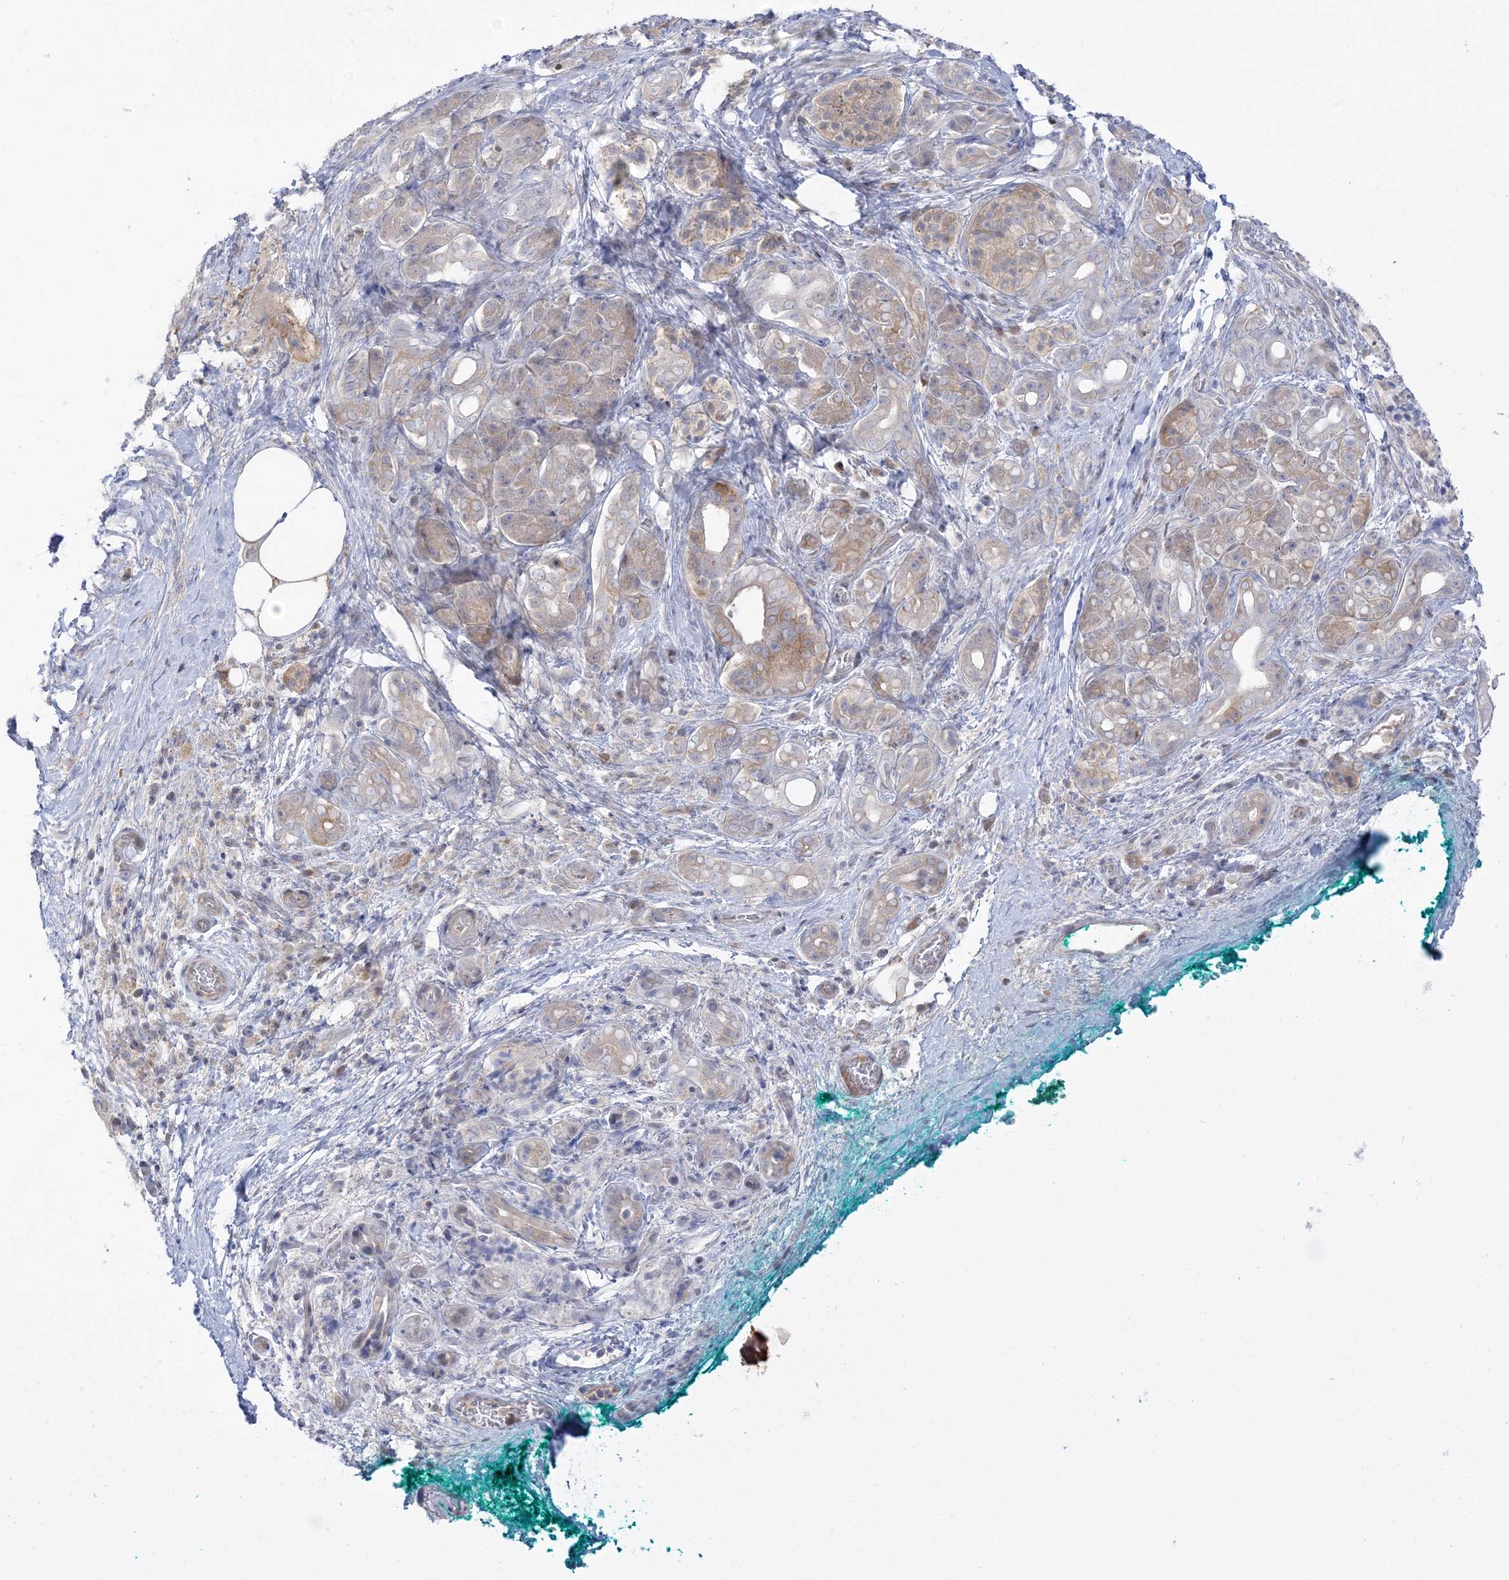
{"staining": {"intensity": "weak", "quantity": "<25%", "location": "cytoplasmic/membranous"}, "tissue": "pancreatic cancer", "cell_type": "Tumor cells", "image_type": "cancer", "snomed": [{"axis": "morphology", "description": "Adenocarcinoma, NOS"}, {"axis": "topography", "description": "Pancreas"}], "caption": "IHC of human adenocarcinoma (pancreatic) displays no staining in tumor cells. The staining was performed using DAB to visualize the protein expression in brown, while the nuclei were stained in blue with hematoxylin (Magnification: 20x).", "gene": "THADA", "patient": {"sex": "male", "age": 78}}